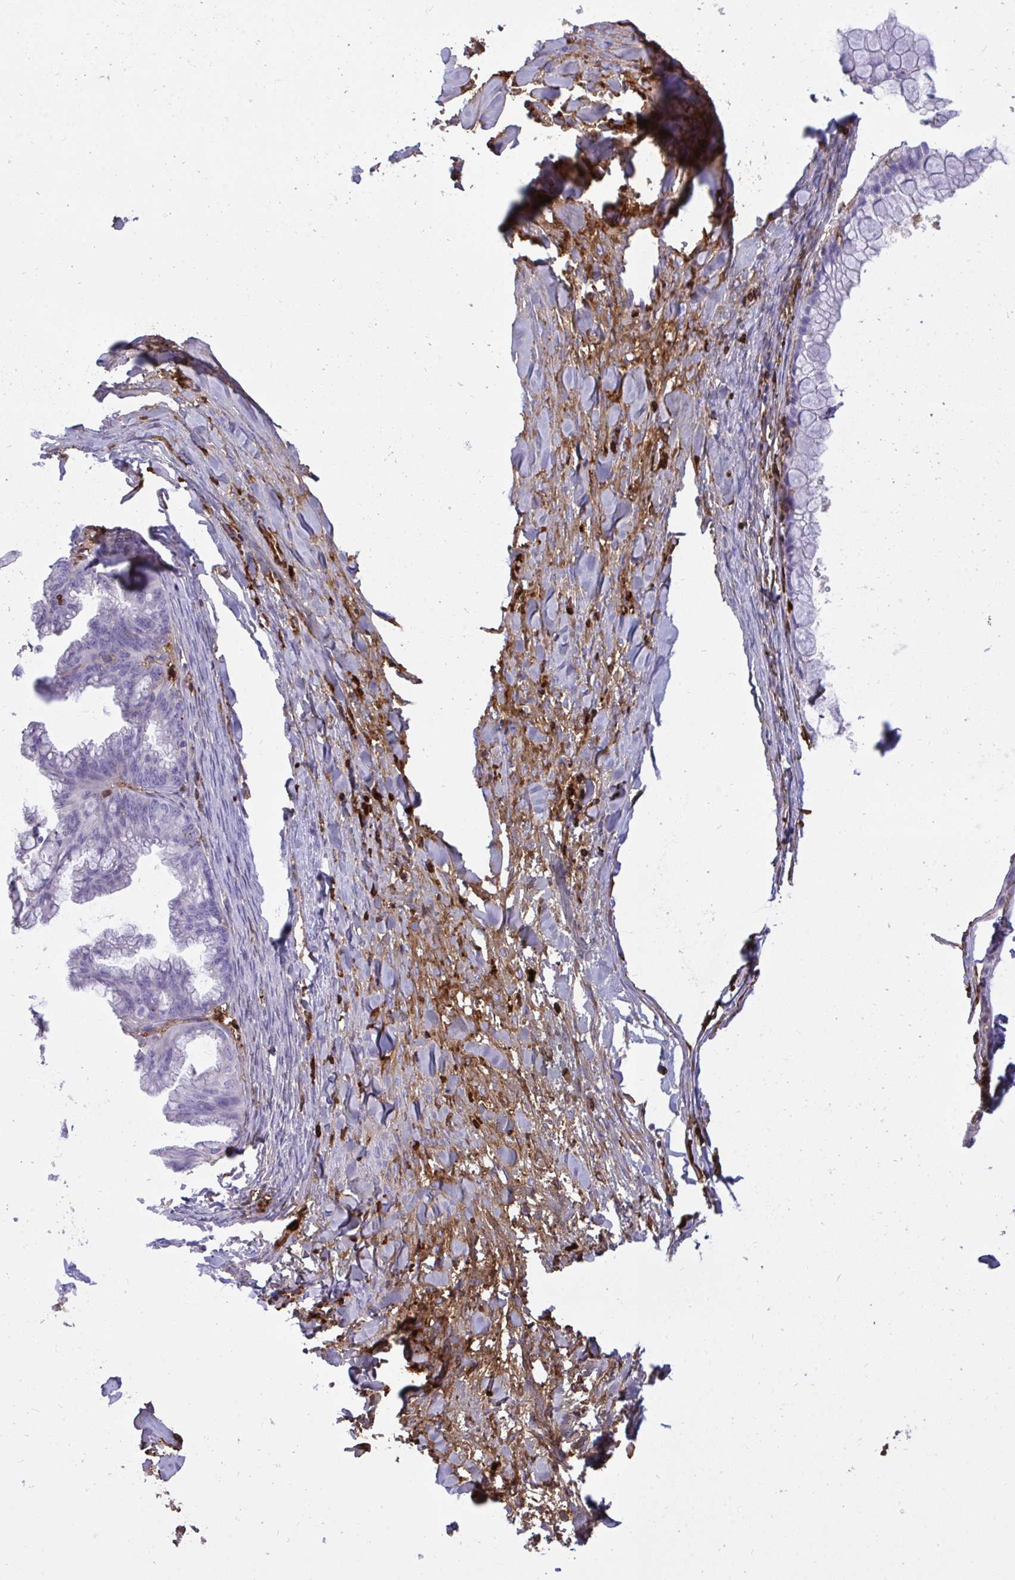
{"staining": {"intensity": "negative", "quantity": "none", "location": "none"}, "tissue": "ovarian cancer", "cell_type": "Tumor cells", "image_type": "cancer", "snomed": [{"axis": "morphology", "description": "Cystadenocarcinoma, mucinous, NOS"}, {"axis": "topography", "description": "Ovary"}], "caption": "Immunohistochemical staining of mucinous cystadenocarcinoma (ovarian) demonstrates no significant positivity in tumor cells.", "gene": "F2", "patient": {"sex": "female", "age": 35}}